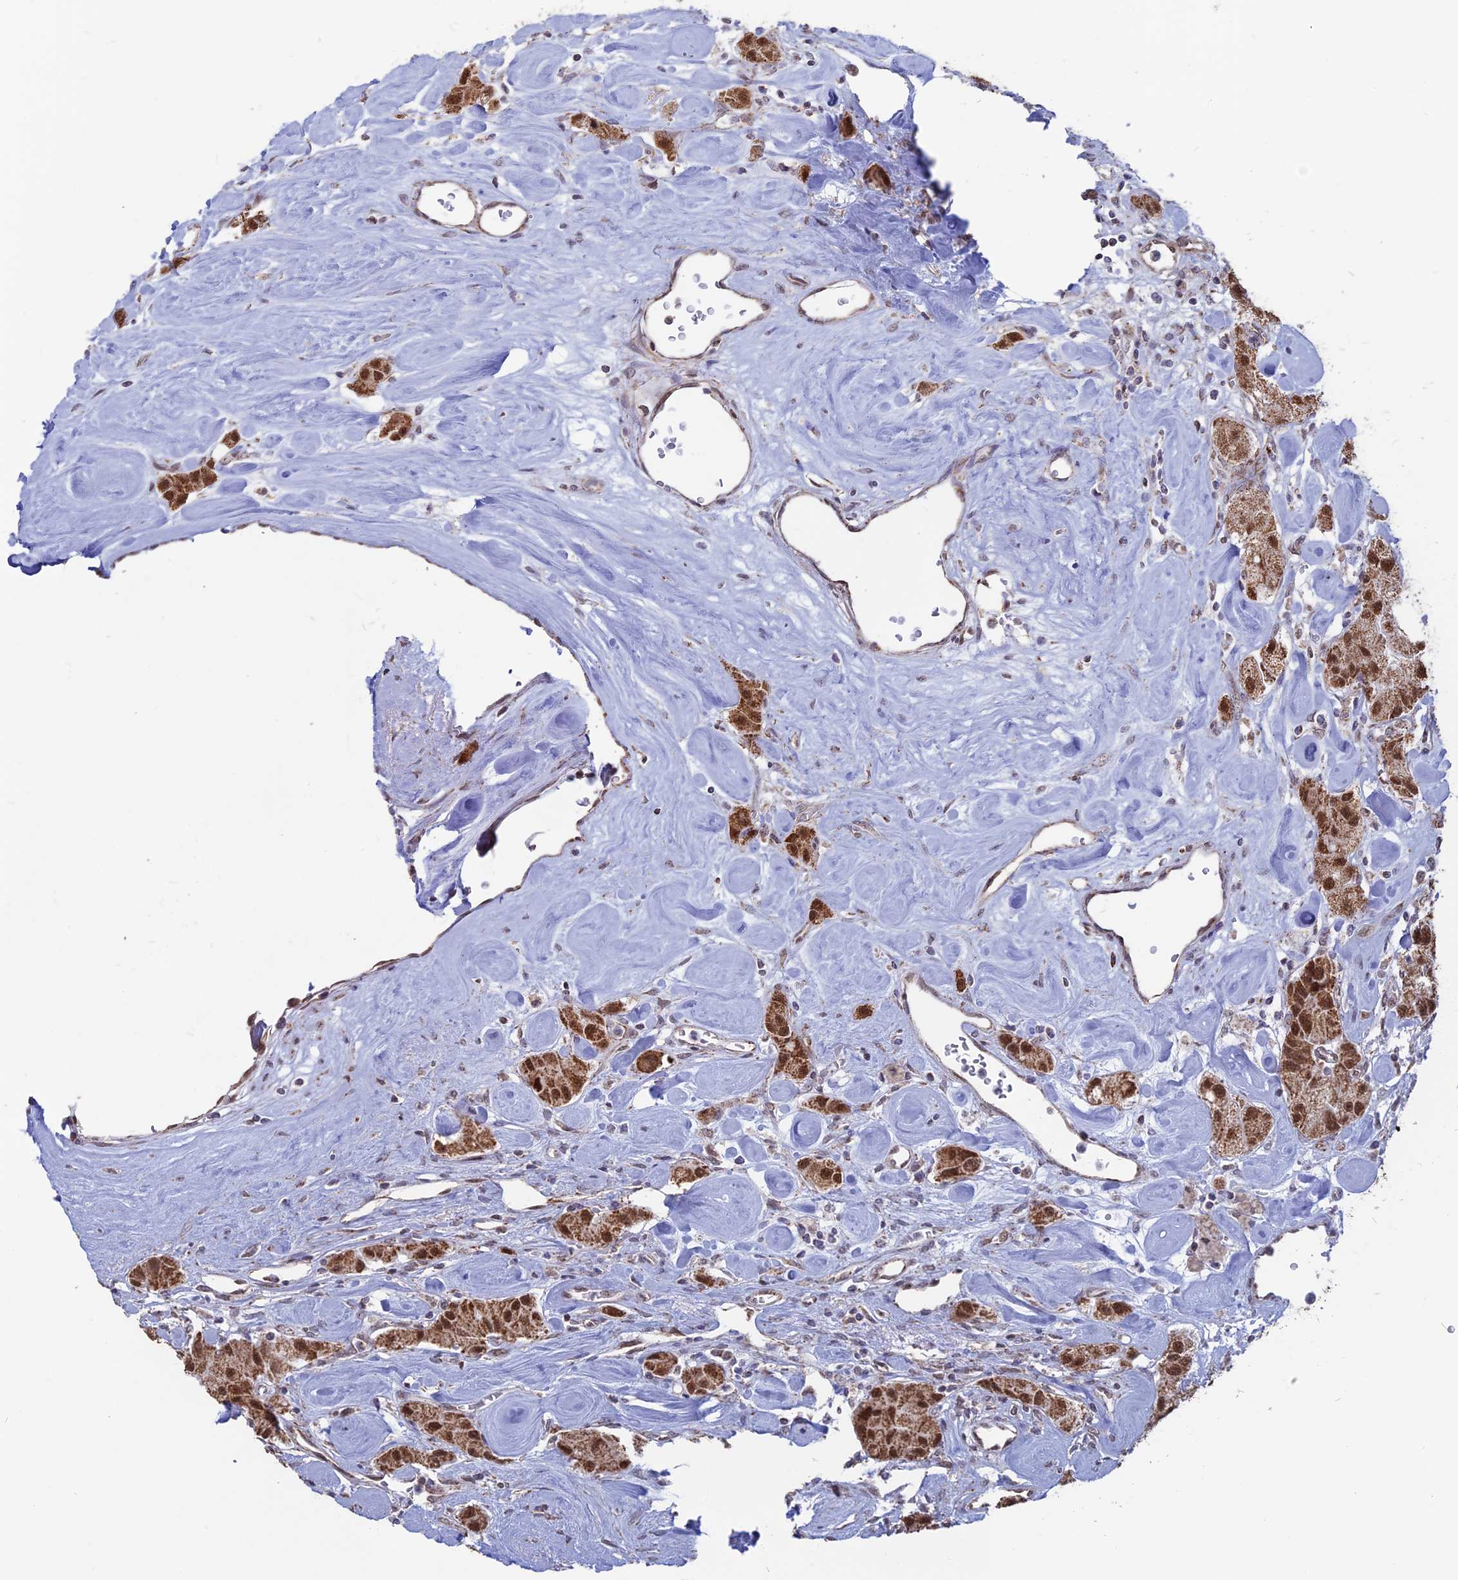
{"staining": {"intensity": "strong", "quantity": ">75%", "location": "cytoplasmic/membranous,nuclear"}, "tissue": "carcinoid", "cell_type": "Tumor cells", "image_type": "cancer", "snomed": [{"axis": "morphology", "description": "Carcinoid, malignant, NOS"}, {"axis": "topography", "description": "Pancreas"}], "caption": "Immunohistochemistry image of human malignant carcinoid stained for a protein (brown), which exhibits high levels of strong cytoplasmic/membranous and nuclear positivity in approximately >75% of tumor cells.", "gene": "ARHGAP40", "patient": {"sex": "male", "age": 41}}